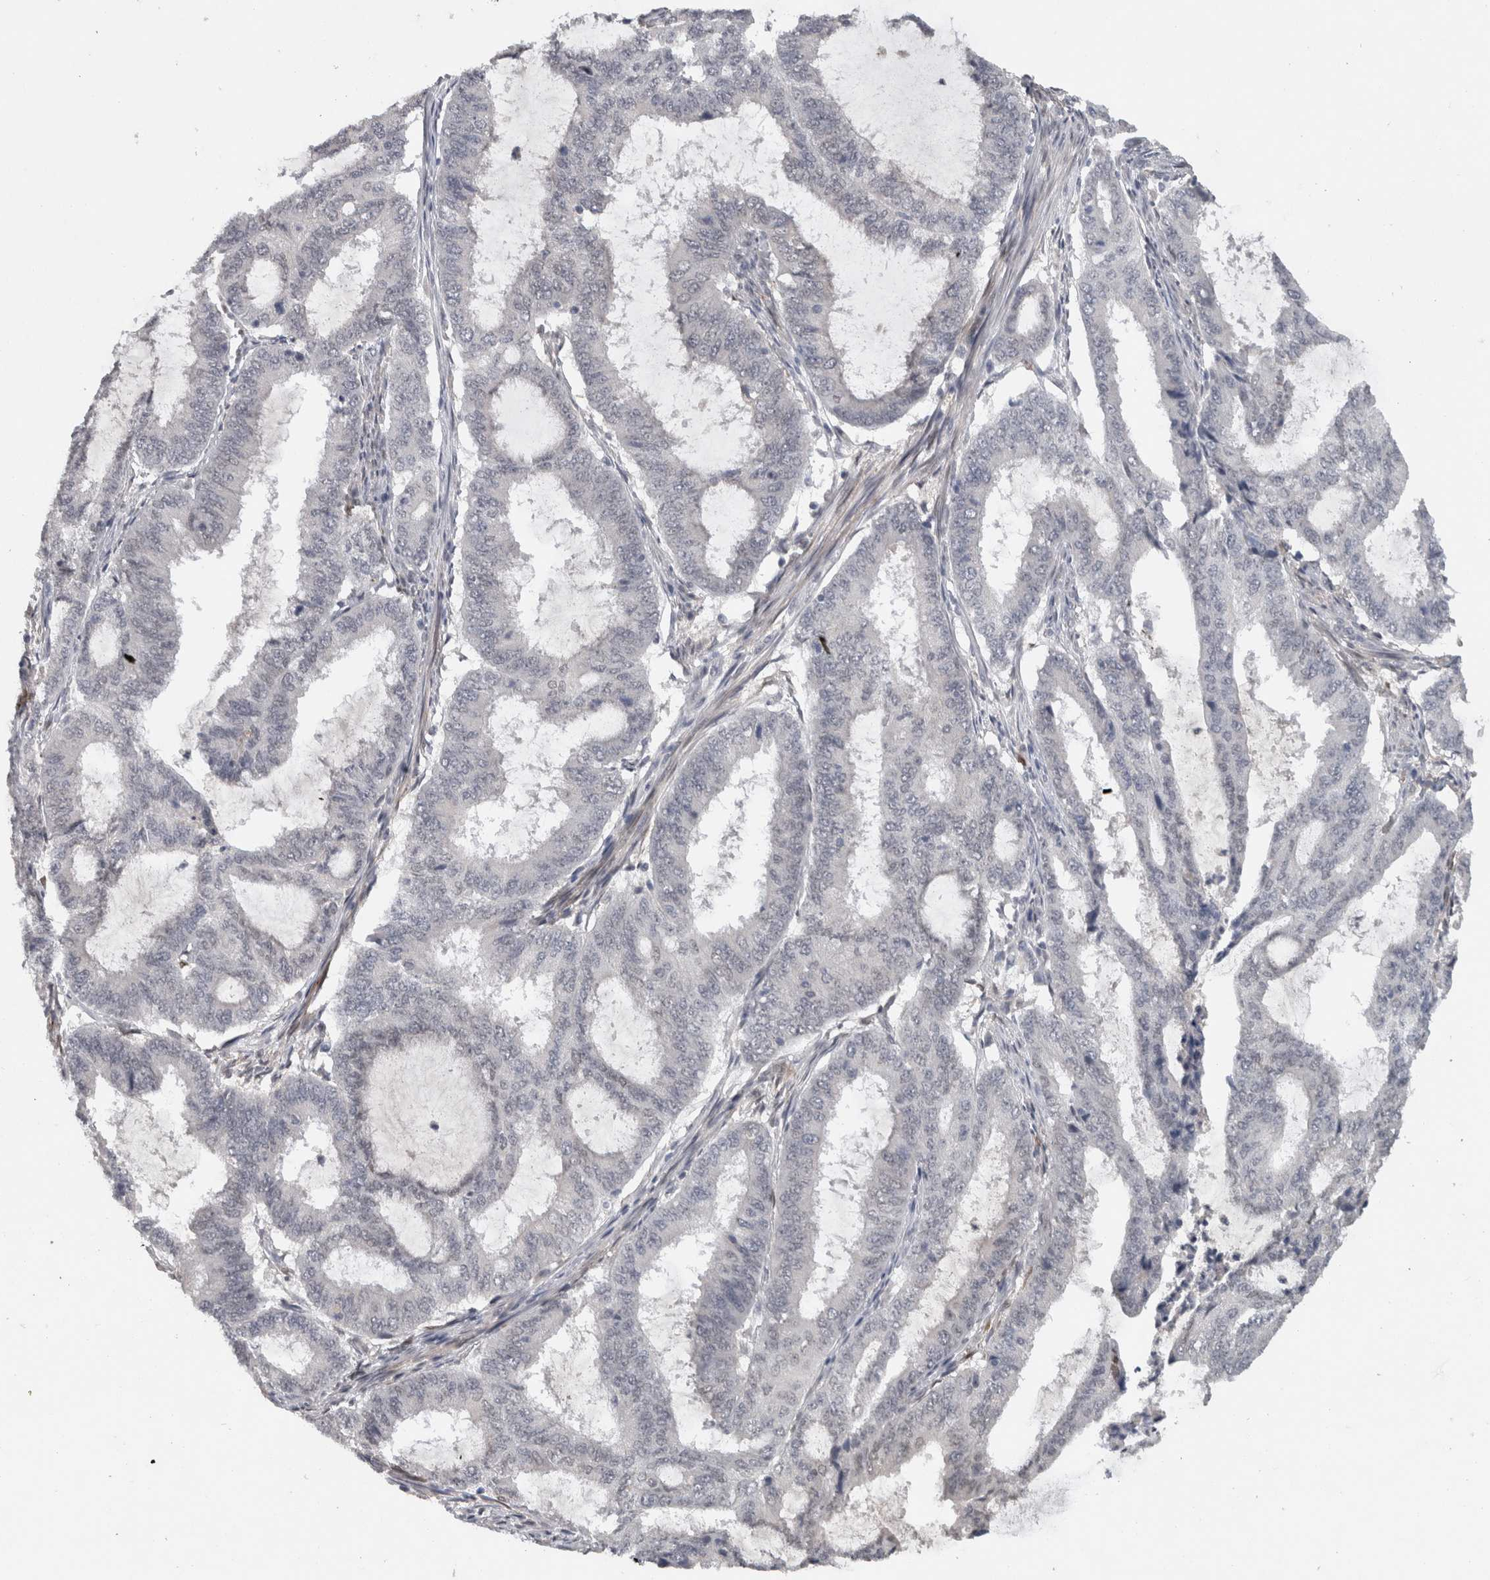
{"staining": {"intensity": "negative", "quantity": "none", "location": "none"}, "tissue": "endometrial cancer", "cell_type": "Tumor cells", "image_type": "cancer", "snomed": [{"axis": "morphology", "description": "Adenocarcinoma, NOS"}, {"axis": "topography", "description": "Endometrium"}], "caption": "Endometrial cancer (adenocarcinoma) was stained to show a protein in brown. There is no significant staining in tumor cells.", "gene": "PRXL2A", "patient": {"sex": "female", "age": 51}}